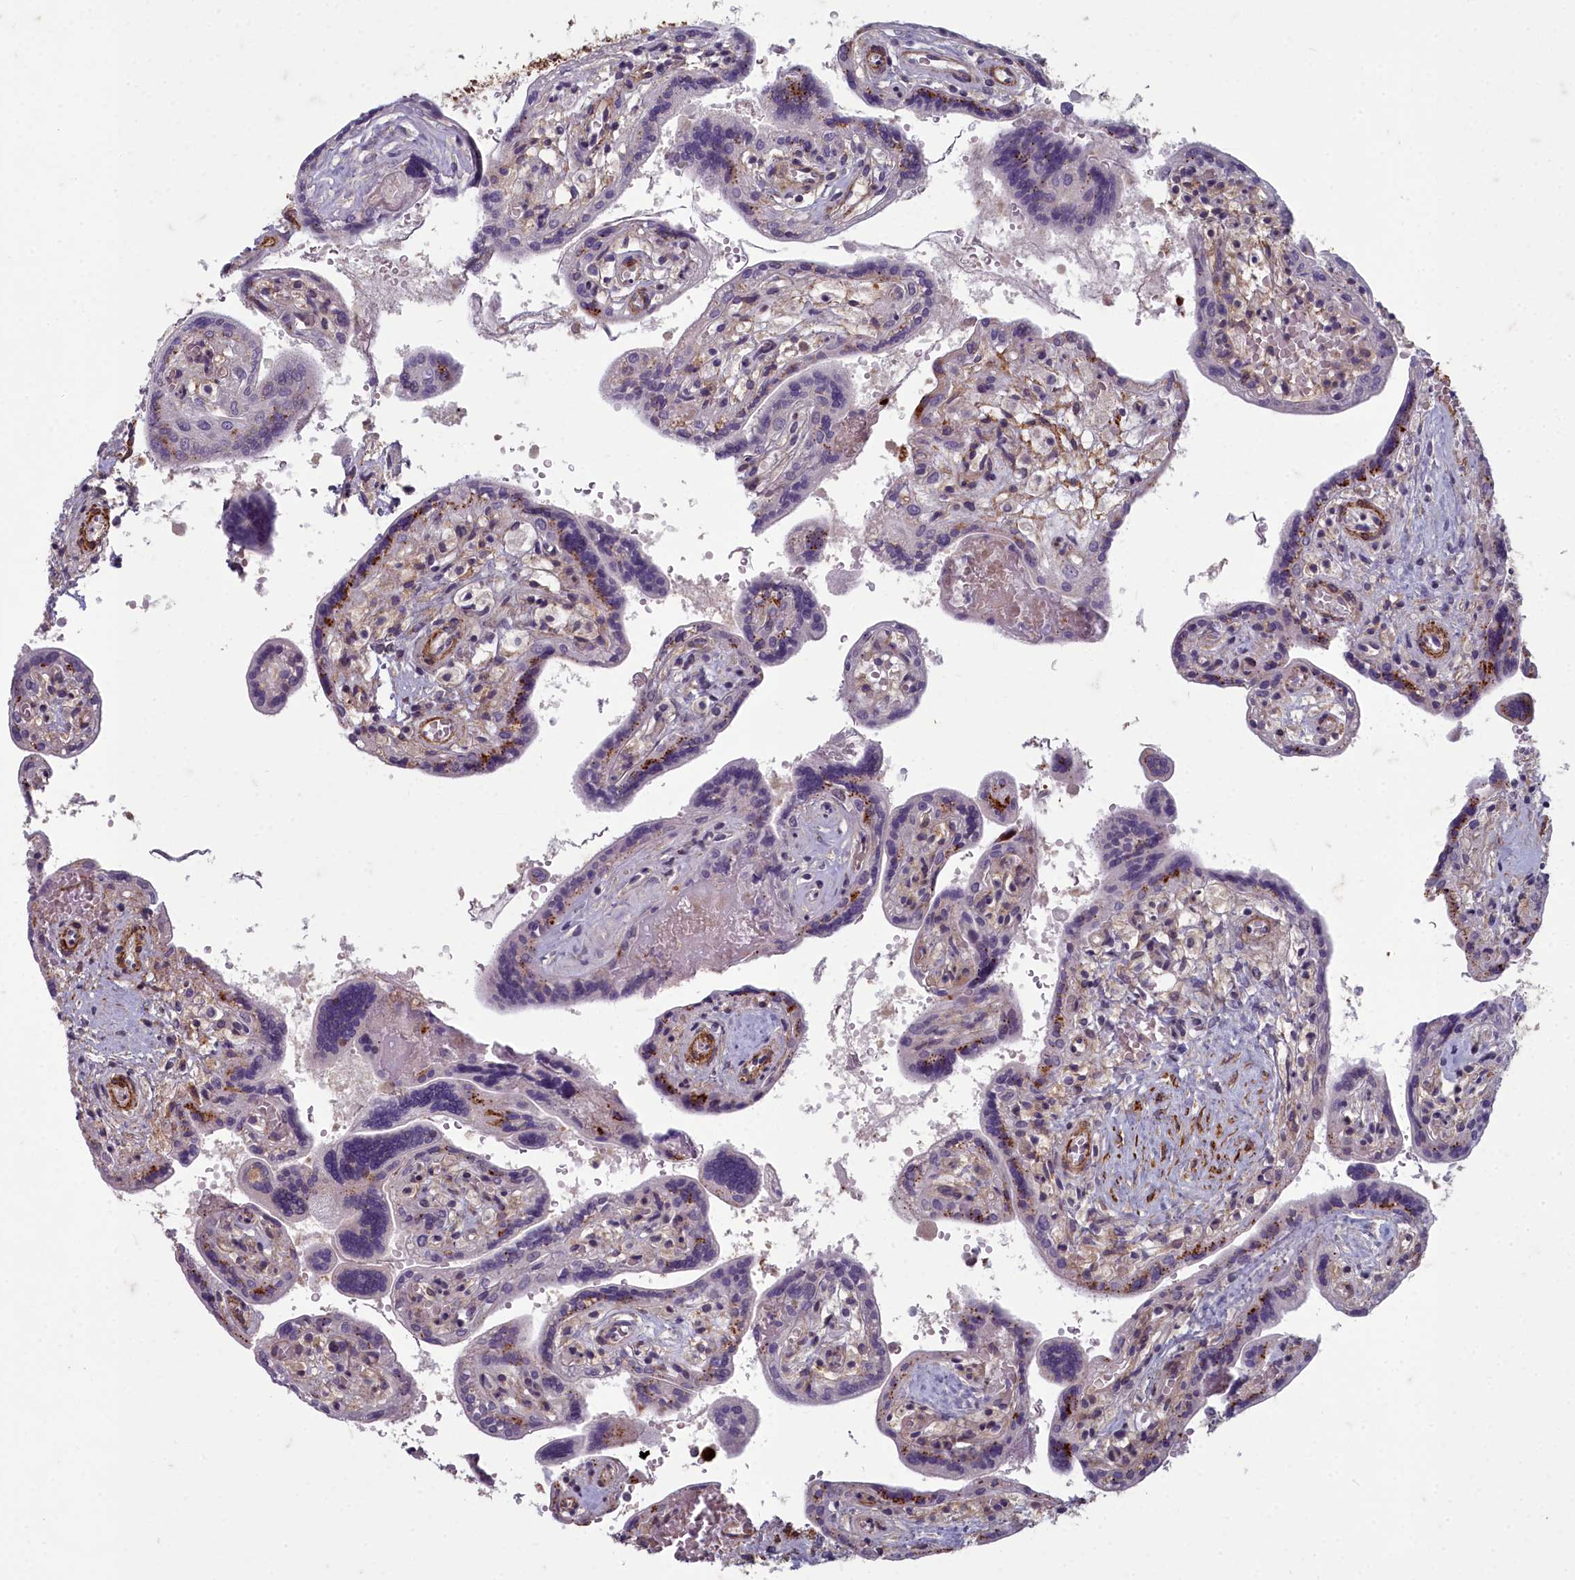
{"staining": {"intensity": "moderate", "quantity": "<25%", "location": "cytoplasmic/membranous"}, "tissue": "placenta", "cell_type": "Trophoblastic cells", "image_type": "normal", "snomed": [{"axis": "morphology", "description": "Normal tissue, NOS"}, {"axis": "topography", "description": "Placenta"}], "caption": "Protein staining by immunohistochemistry (IHC) displays moderate cytoplasmic/membranous positivity in approximately <25% of trophoblastic cells in normal placenta. (IHC, brightfield microscopy, high magnification).", "gene": "ZNF626", "patient": {"sex": "female", "age": 37}}